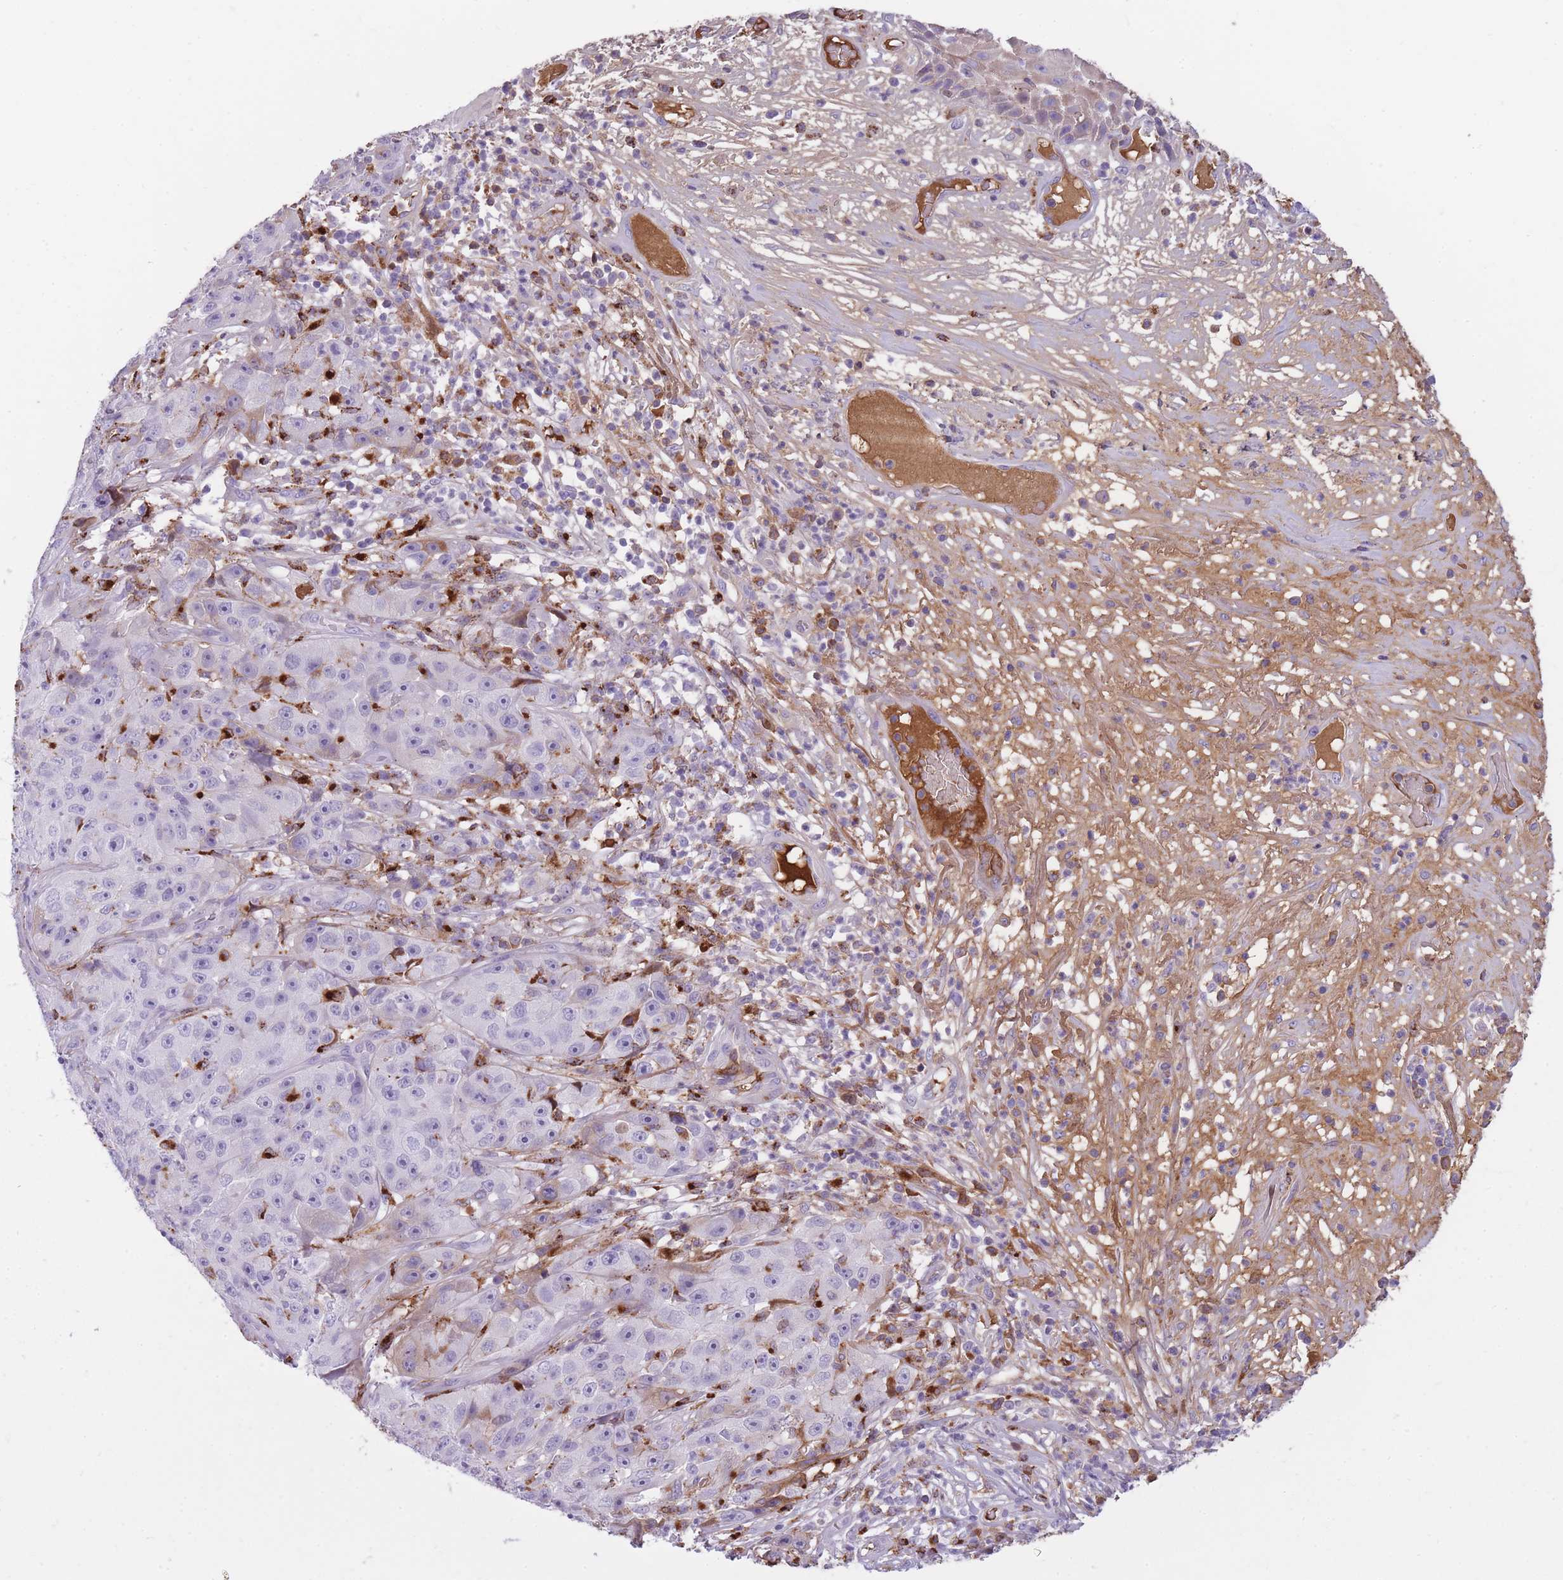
{"staining": {"intensity": "weak", "quantity": "<25%", "location": "cytoplasmic/membranous"}, "tissue": "skin cancer", "cell_type": "Tumor cells", "image_type": "cancer", "snomed": [{"axis": "morphology", "description": "Squamous cell carcinoma, NOS"}, {"axis": "topography", "description": "Skin"}], "caption": "Skin cancer (squamous cell carcinoma) stained for a protein using immunohistochemistry displays no positivity tumor cells.", "gene": "GNAT1", "patient": {"sex": "female", "age": 87}}